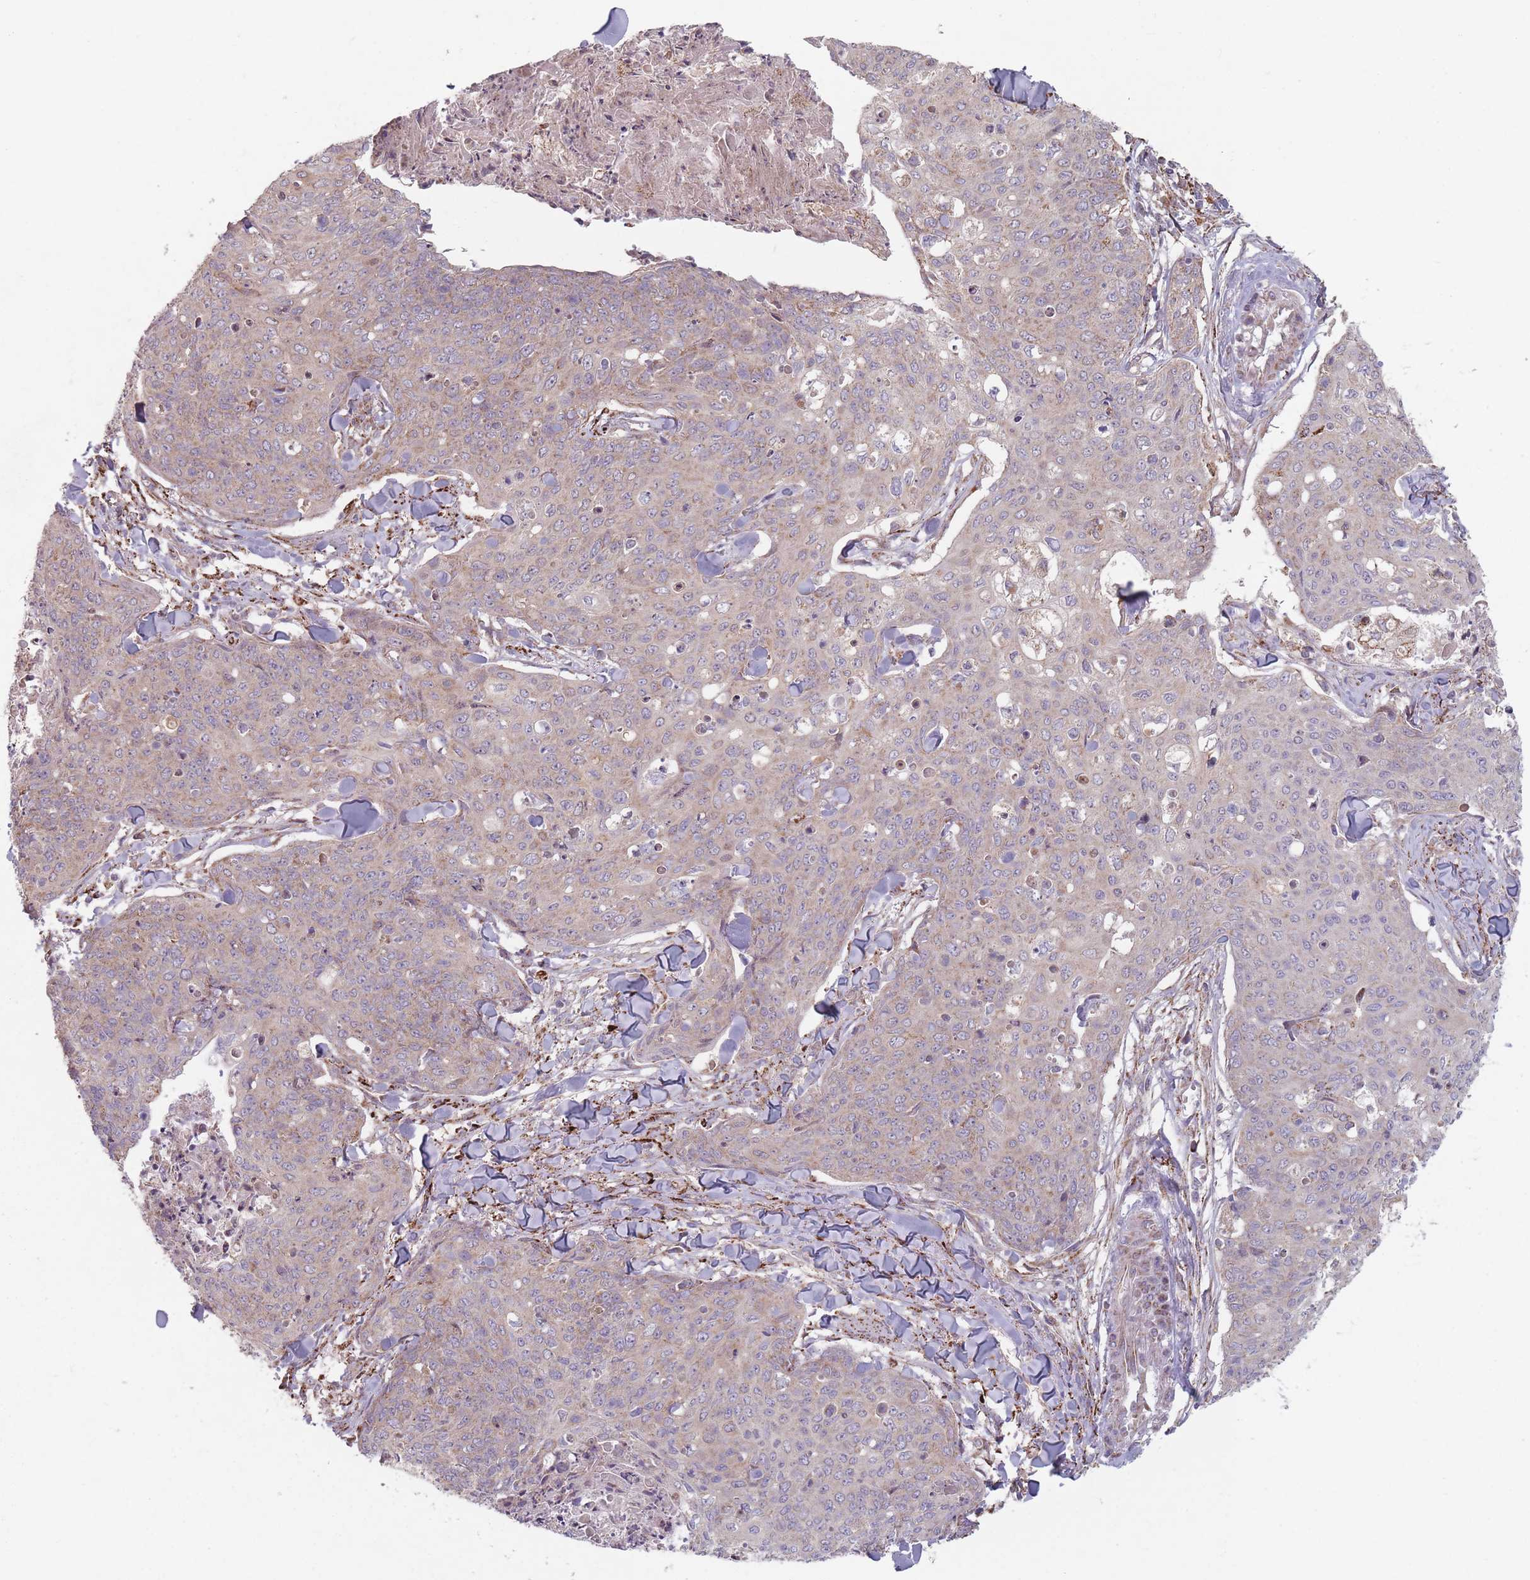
{"staining": {"intensity": "weak", "quantity": "<25%", "location": "cytoplasmic/membranous"}, "tissue": "skin cancer", "cell_type": "Tumor cells", "image_type": "cancer", "snomed": [{"axis": "morphology", "description": "Squamous cell carcinoma, NOS"}, {"axis": "topography", "description": "Skin"}, {"axis": "topography", "description": "Vulva"}], "caption": "IHC micrograph of neoplastic tissue: skin squamous cell carcinoma stained with DAB demonstrates no significant protein positivity in tumor cells.", "gene": "OR10Q1", "patient": {"sex": "female", "age": 85}}